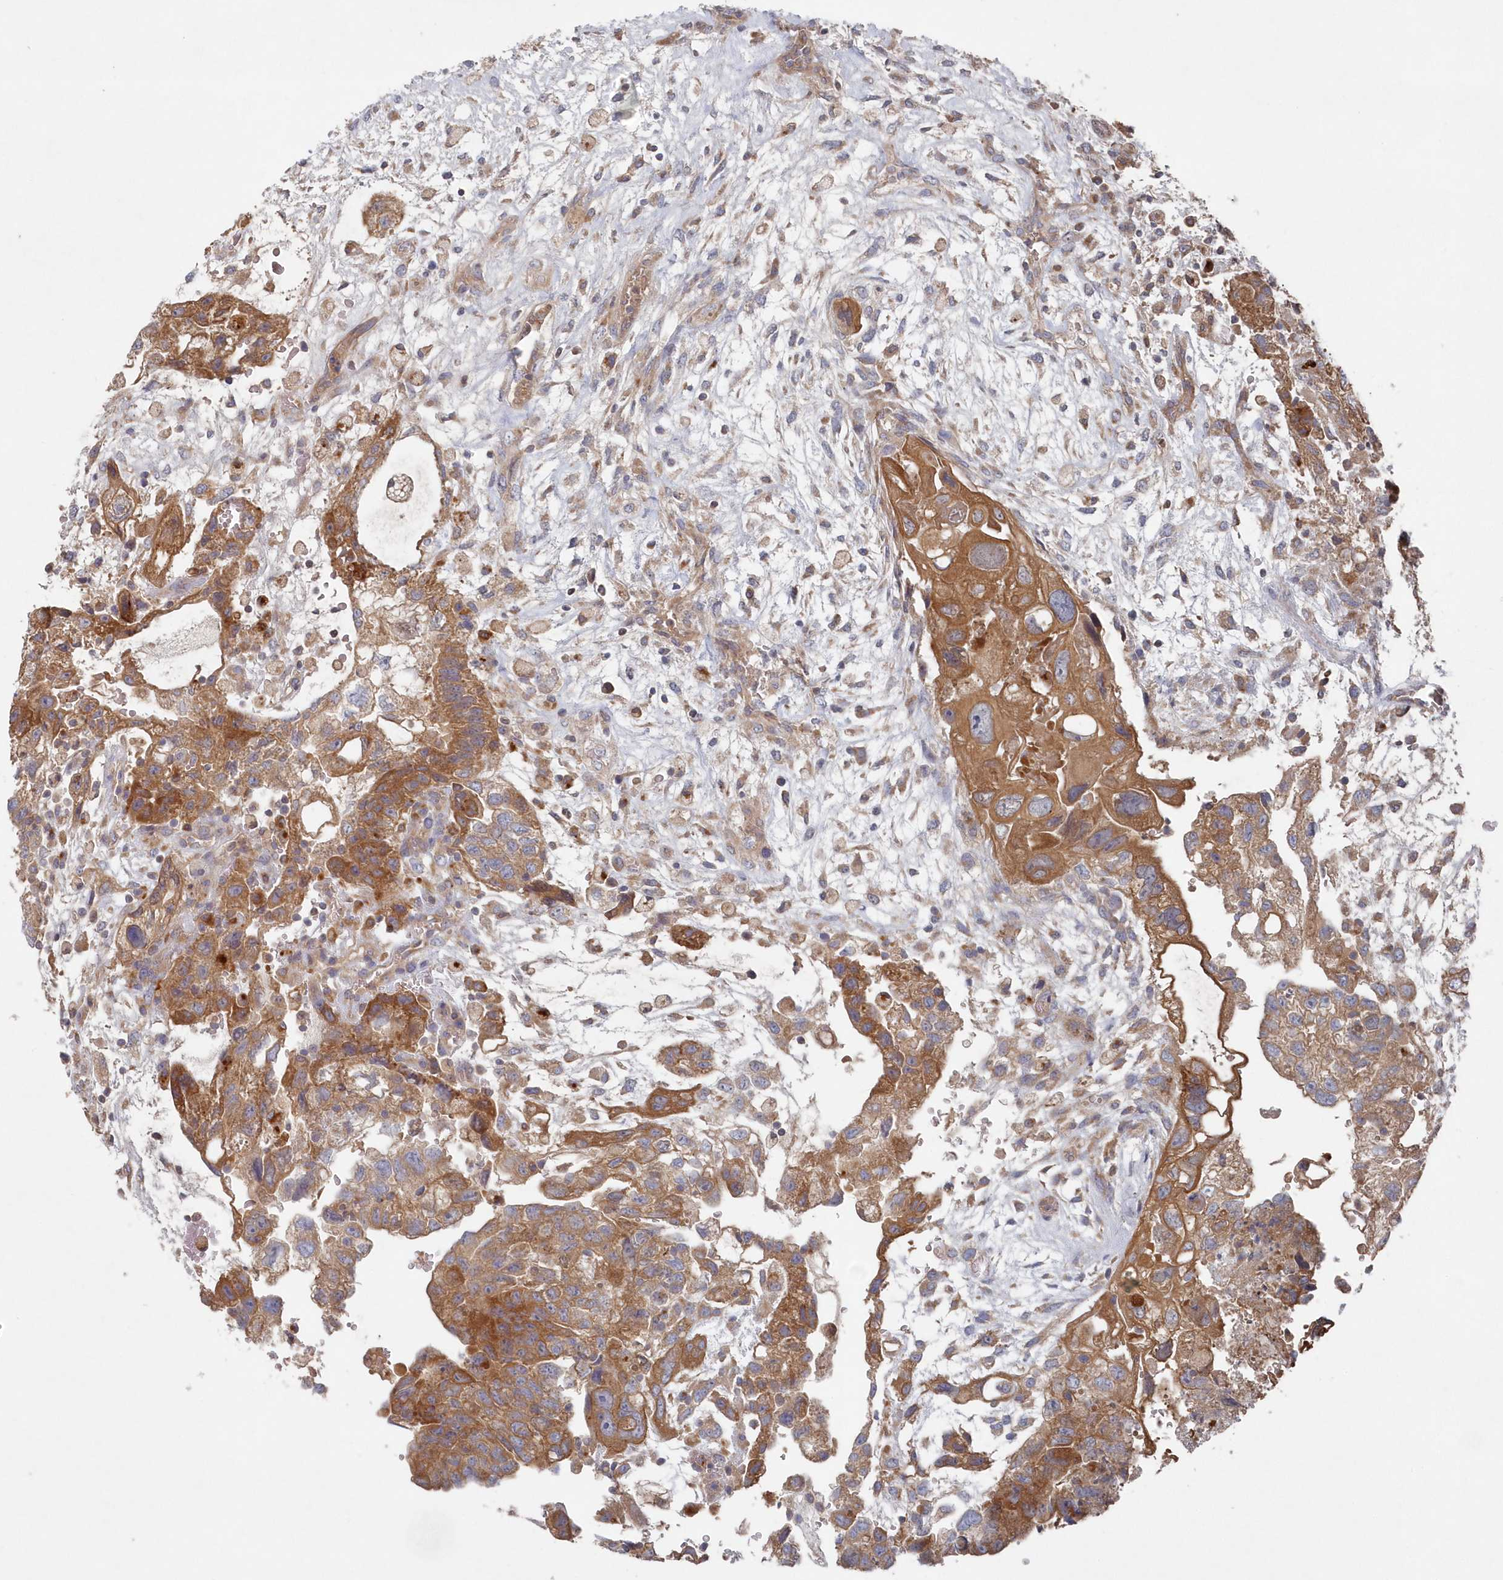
{"staining": {"intensity": "moderate", "quantity": ">75%", "location": "cytoplasmic/membranous"}, "tissue": "testis cancer", "cell_type": "Tumor cells", "image_type": "cancer", "snomed": [{"axis": "morphology", "description": "Carcinoma, Embryonal, NOS"}, {"axis": "topography", "description": "Testis"}], "caption": "This is a photomicrograph of immunohistochemistry staining of testis embryonal carcinoma, which shows moderate positivity in the cytoplasmic/membranous of tumor cells.", "gene": "ASNSD1", "patient": {"sex": "male", "age": 36}}